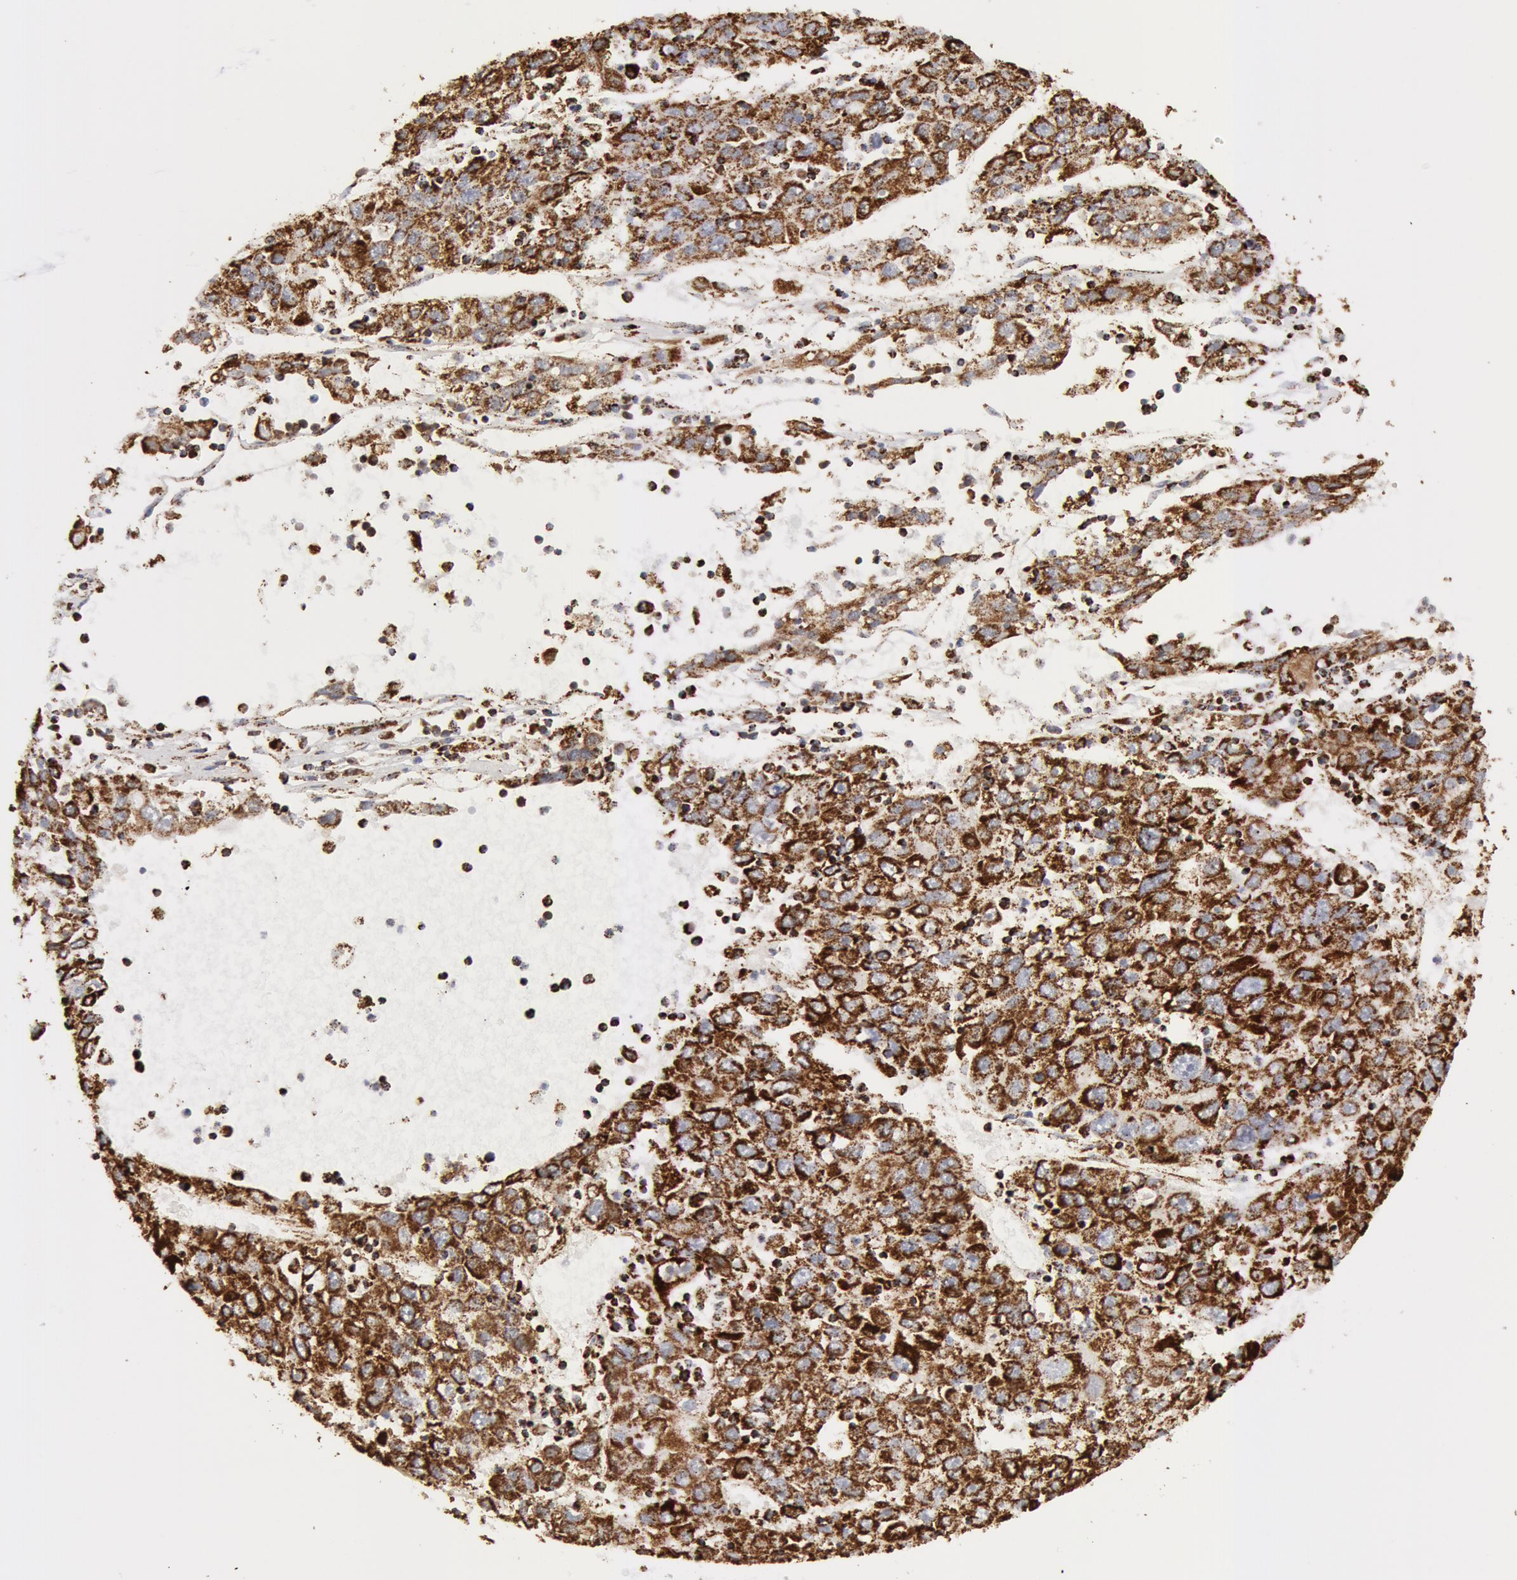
{"staining": {"intensity": "strong", "quantity": ">75%", "location": "cytoplasmic/membranous"}, "tissue": "liver cancer", "cell_type": "Tumor cells", "image_type": "cancer", "snomed": [{"axis": "morphology", "description": "Carcinoma, Hepatocellular, NOS"}, {"axis": "topography", "description": "Liver"}], "caption": "Protein expression analysis of human liver cancer (hepatocellular carcinoma) reveals strong cytoplasmic/membranous expression in about >75% of tumor cells. (DAB (3,3'-diaminobenzidine) = brown stain, brightfield microscopy at high magnification).", "gene": "ATP5F1B", "patient": {"sex": "male", "age": 49}}